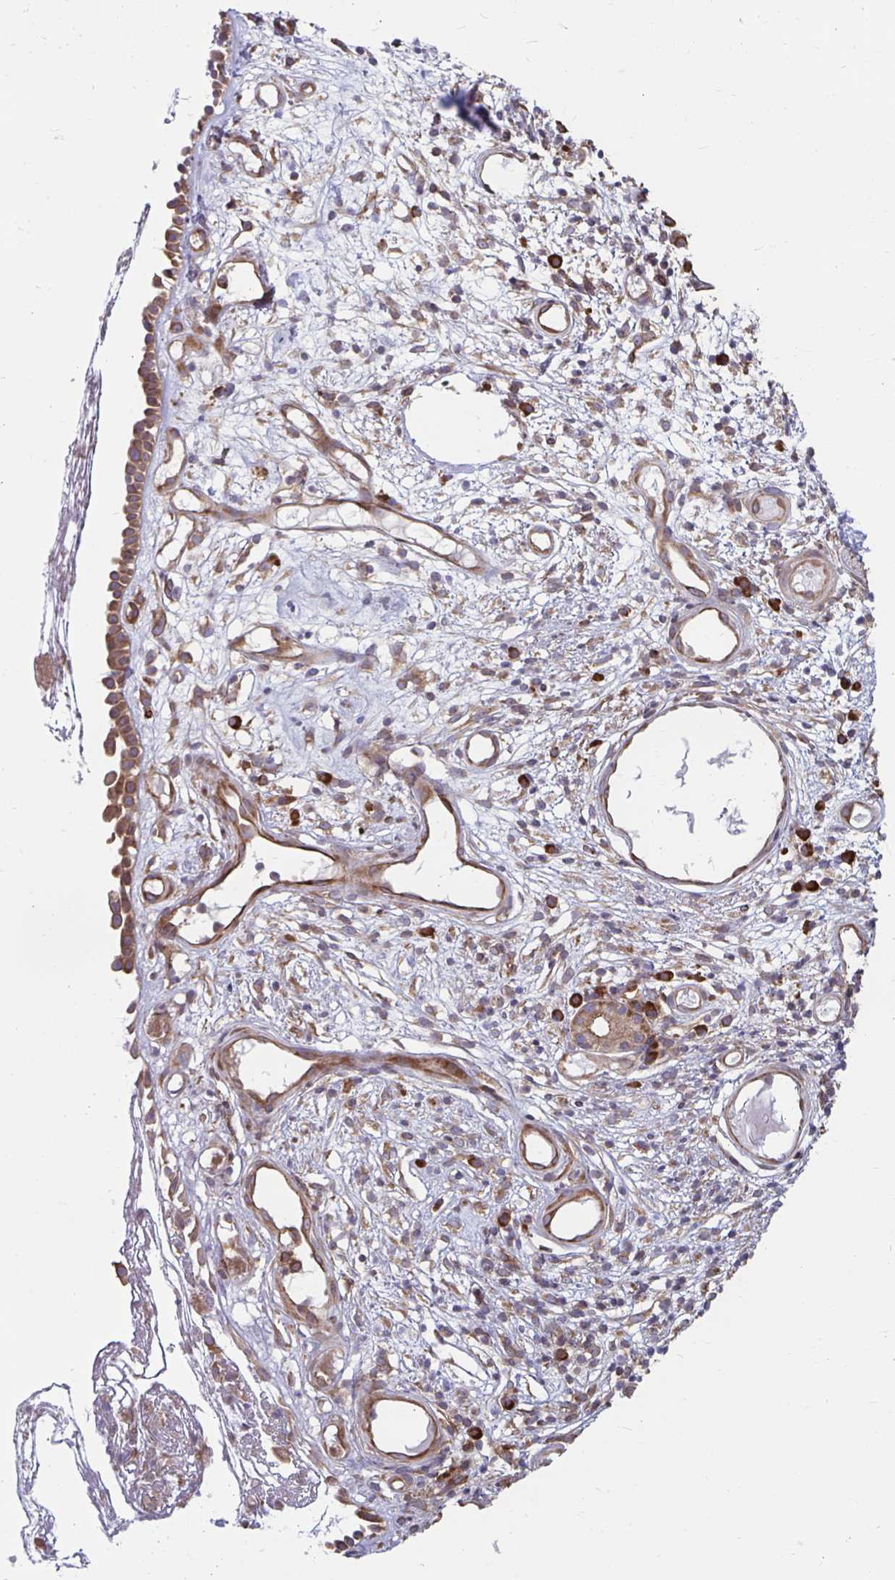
{"staining": {"intensity": "moderate", "quantity": ">75%", "location": "cytoplasmic/membranous"}, "tissue": "nasopharynx", "cell_type": "Respiratory epithelial cells", "image_type": "normal", "snomed": [{"axis": "morphology", "description": "Normal tissue, NOS"}, {"axis": "morphology", "description": "Inflammation, NOS"}, {"axis": "topography", "description": "Nasopharynx"}], "caption": "A micrograph of human nasopharynx stained for a protein reveals moderate cytoplasmic/membranous brown staining in respiratory epithelial cells. The staining was performed using DAB (3,3'-diaminobenzidine), with brown indicating positive protein expression. Nuclei are stained blue with hematoxylin.", "gene": "SEC62", "patient": {"sex": "male", "age": 54}}